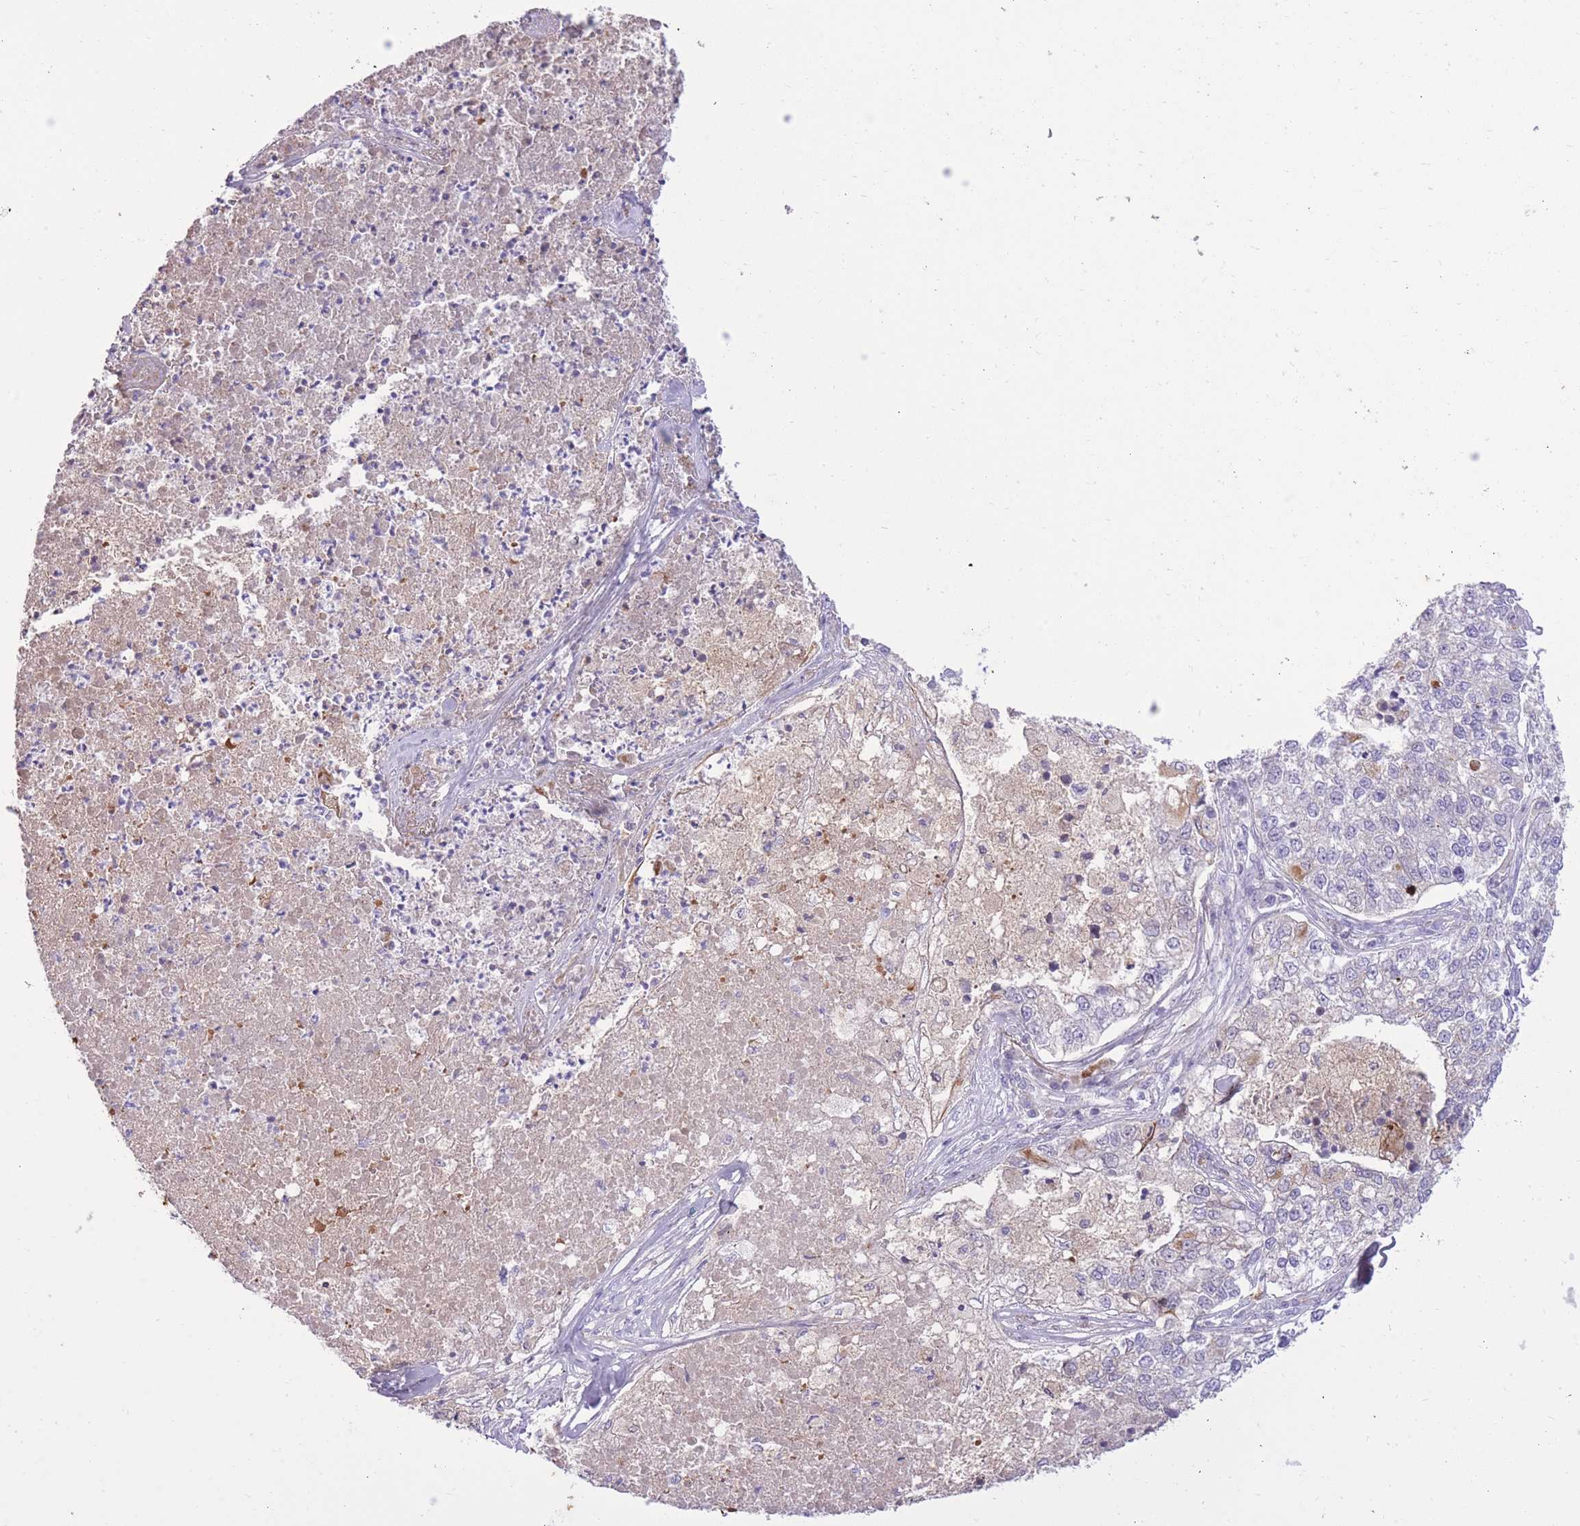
{"staining": {"intensity": "moderate", "quantity": "<25%", "location": "cytoplasmic/membranous"}, "tissue": "lung cancer", "cell_type": "Tumor cells", "image_type": "cancer", "snomed": [{"axis": "morphology", "description": "Adenocarcinoma, NOS"}, {"axis": "topography", "description": "Lung"}], "caption": "Moderate cytoplasmic/membranous staining is appreciated in approximately <25% of tumor cells in lung cancer.", "gene": "MEIS3", "patient": {"sex": "male", "age": 49}}